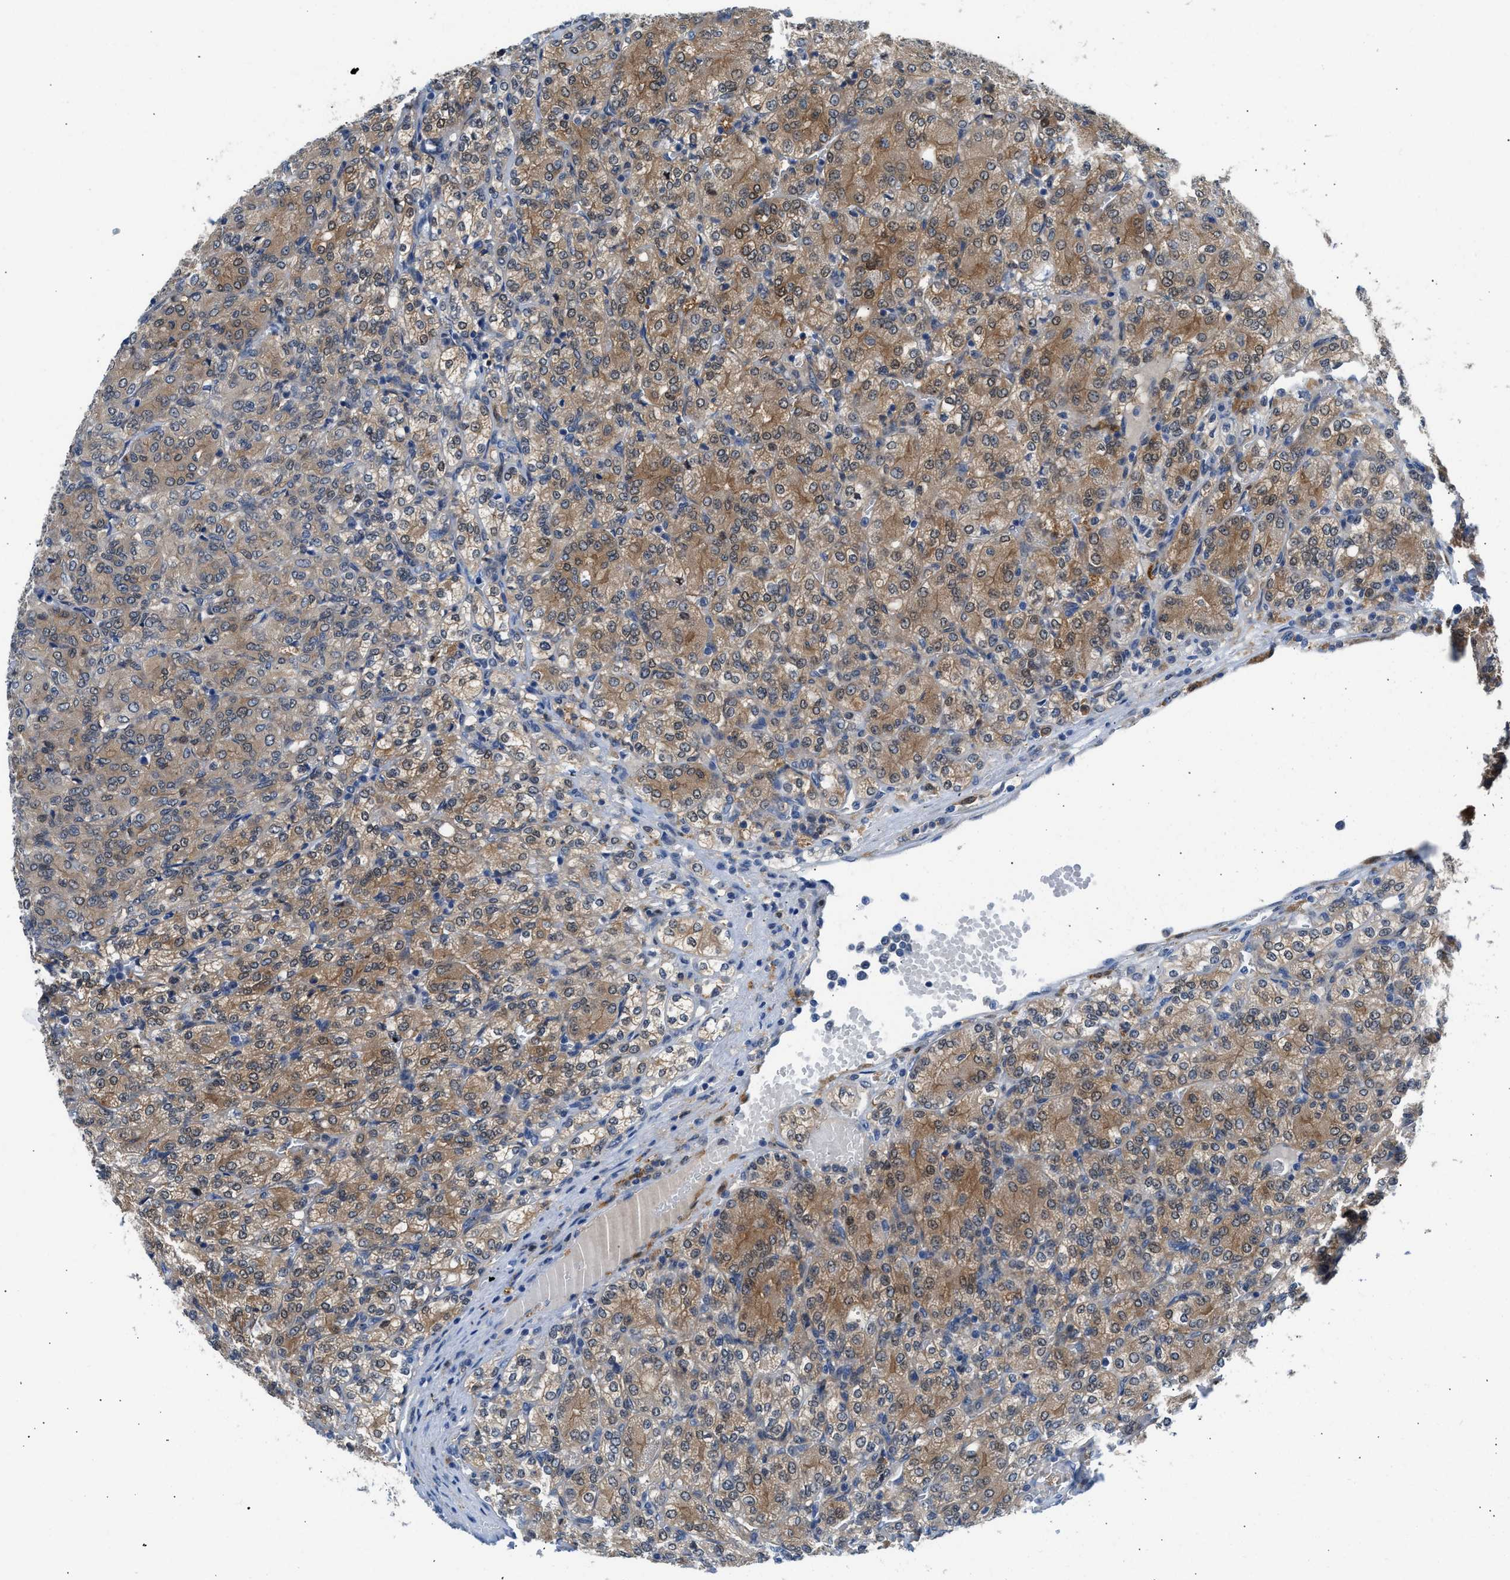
{"staining": {"intensity": "moderate", "quantity": ">75%", "location": "cytoplasmic/membranous"}, "tissue": "renal cancer", "cell_type": "Tumor cells", "image_type": "cancer", "snomed": [{"axis": "morphology", "description": "Adenocarcinoma, NOS"}, {"axis": "topography", "description": "Kidney"}], "caption": "Renal cancer stained with DAB (3,3'-diaminobenzidine) IHC reveals medium levels of moderate cytoplasmic/membranous positivity in approximately >75% of tumor cells.", "gene": "CBR1", "patient": {"sex": "male", "age": 77}}